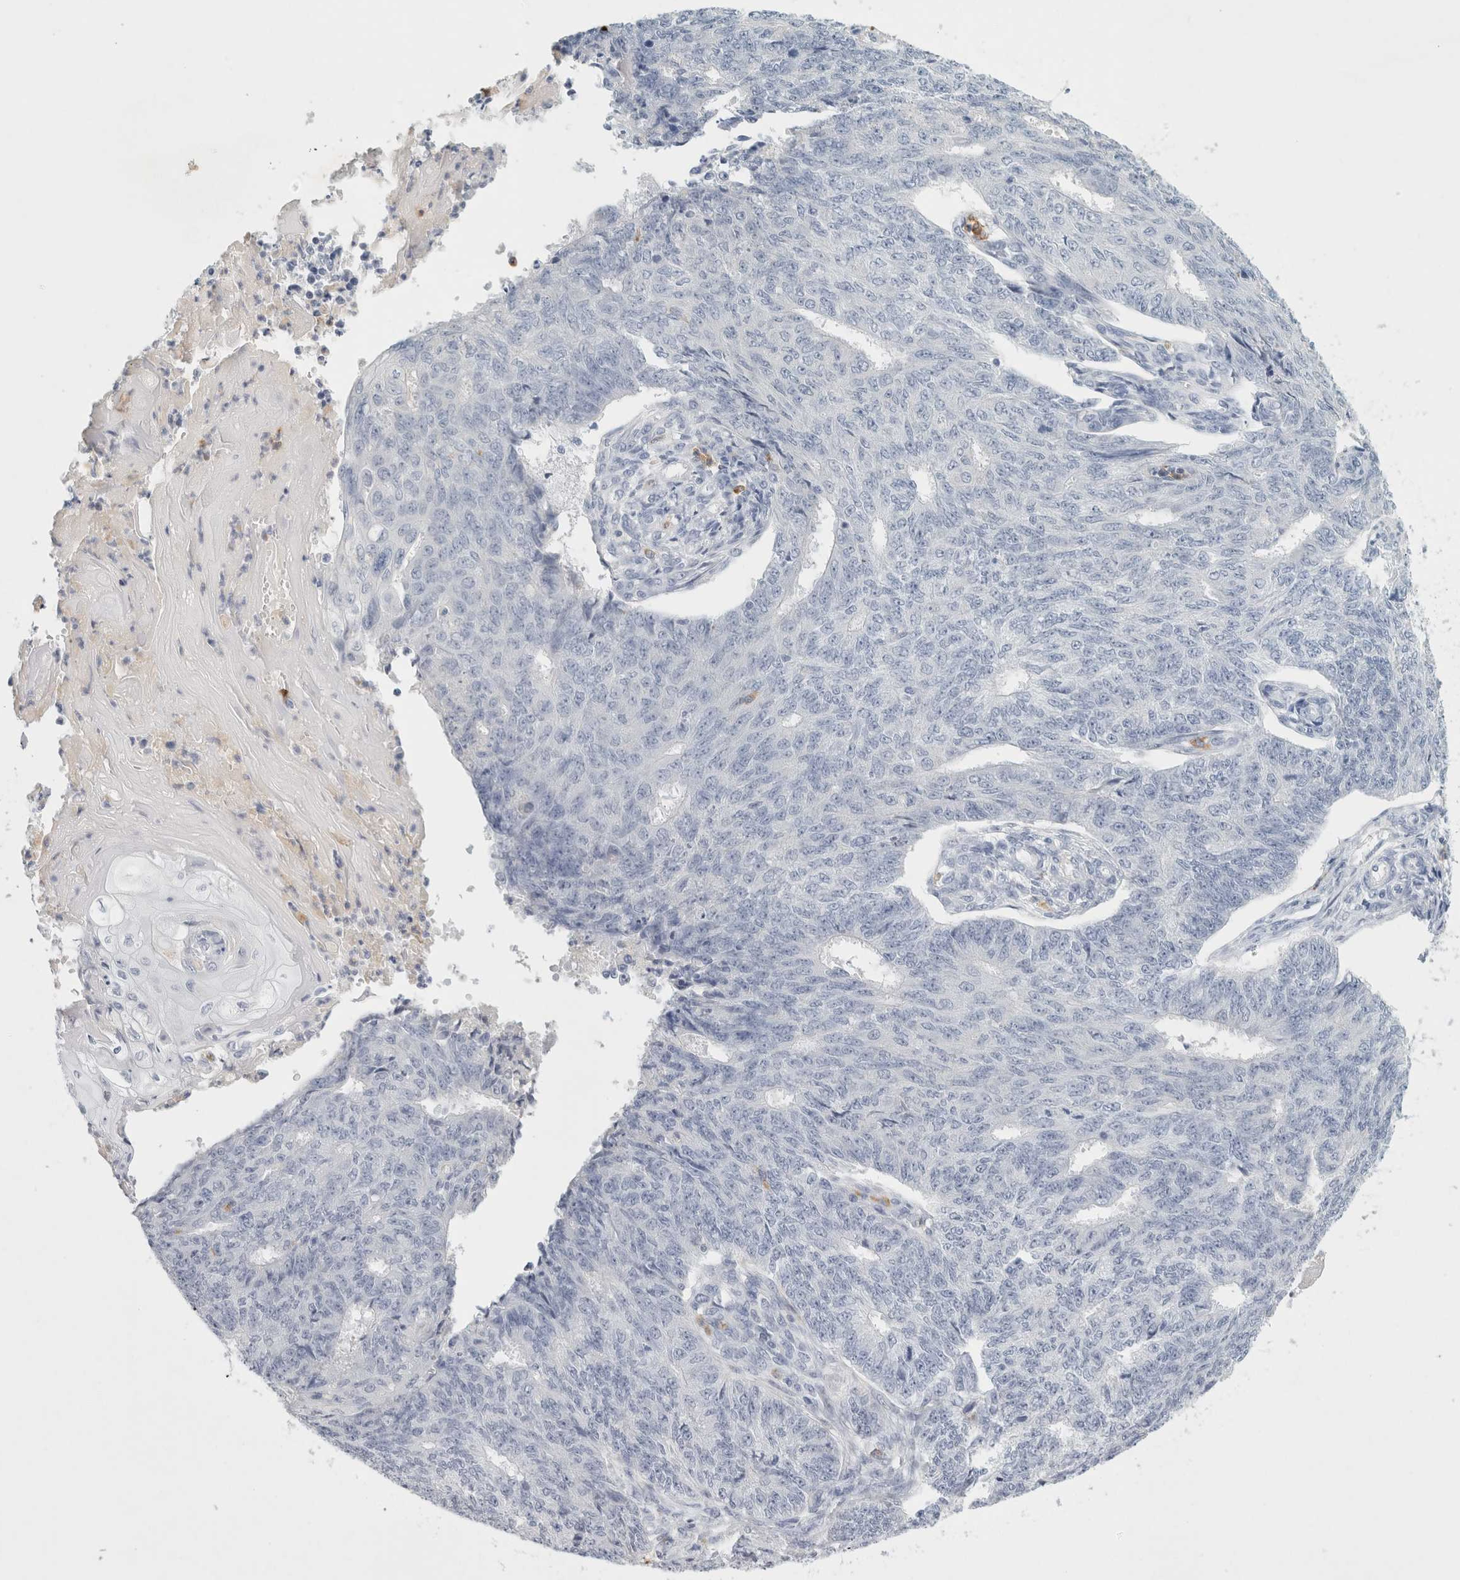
{"staining": {"intensity": "negative", "quantity": "none", "location": "none"}, "tissue": "endometrial cancer", "cell_type": "Tumor cells", "image_type": "cancer", "snomed": [{"axis": "morphology", "description": "Adenocarcinoma, NOS"}, {"axis": "topography", "description": "Endometrium"}], "caption": "Tumor cells are negative for brown protein staining in adenocarcinoma (endometrial). Brightfield microscopy of IHC stained with DAB (brown) and hematoxylin (blue), captured at high magnification.", "gene": "FGL2", "patient": {"sex": "female", "age": 32}}